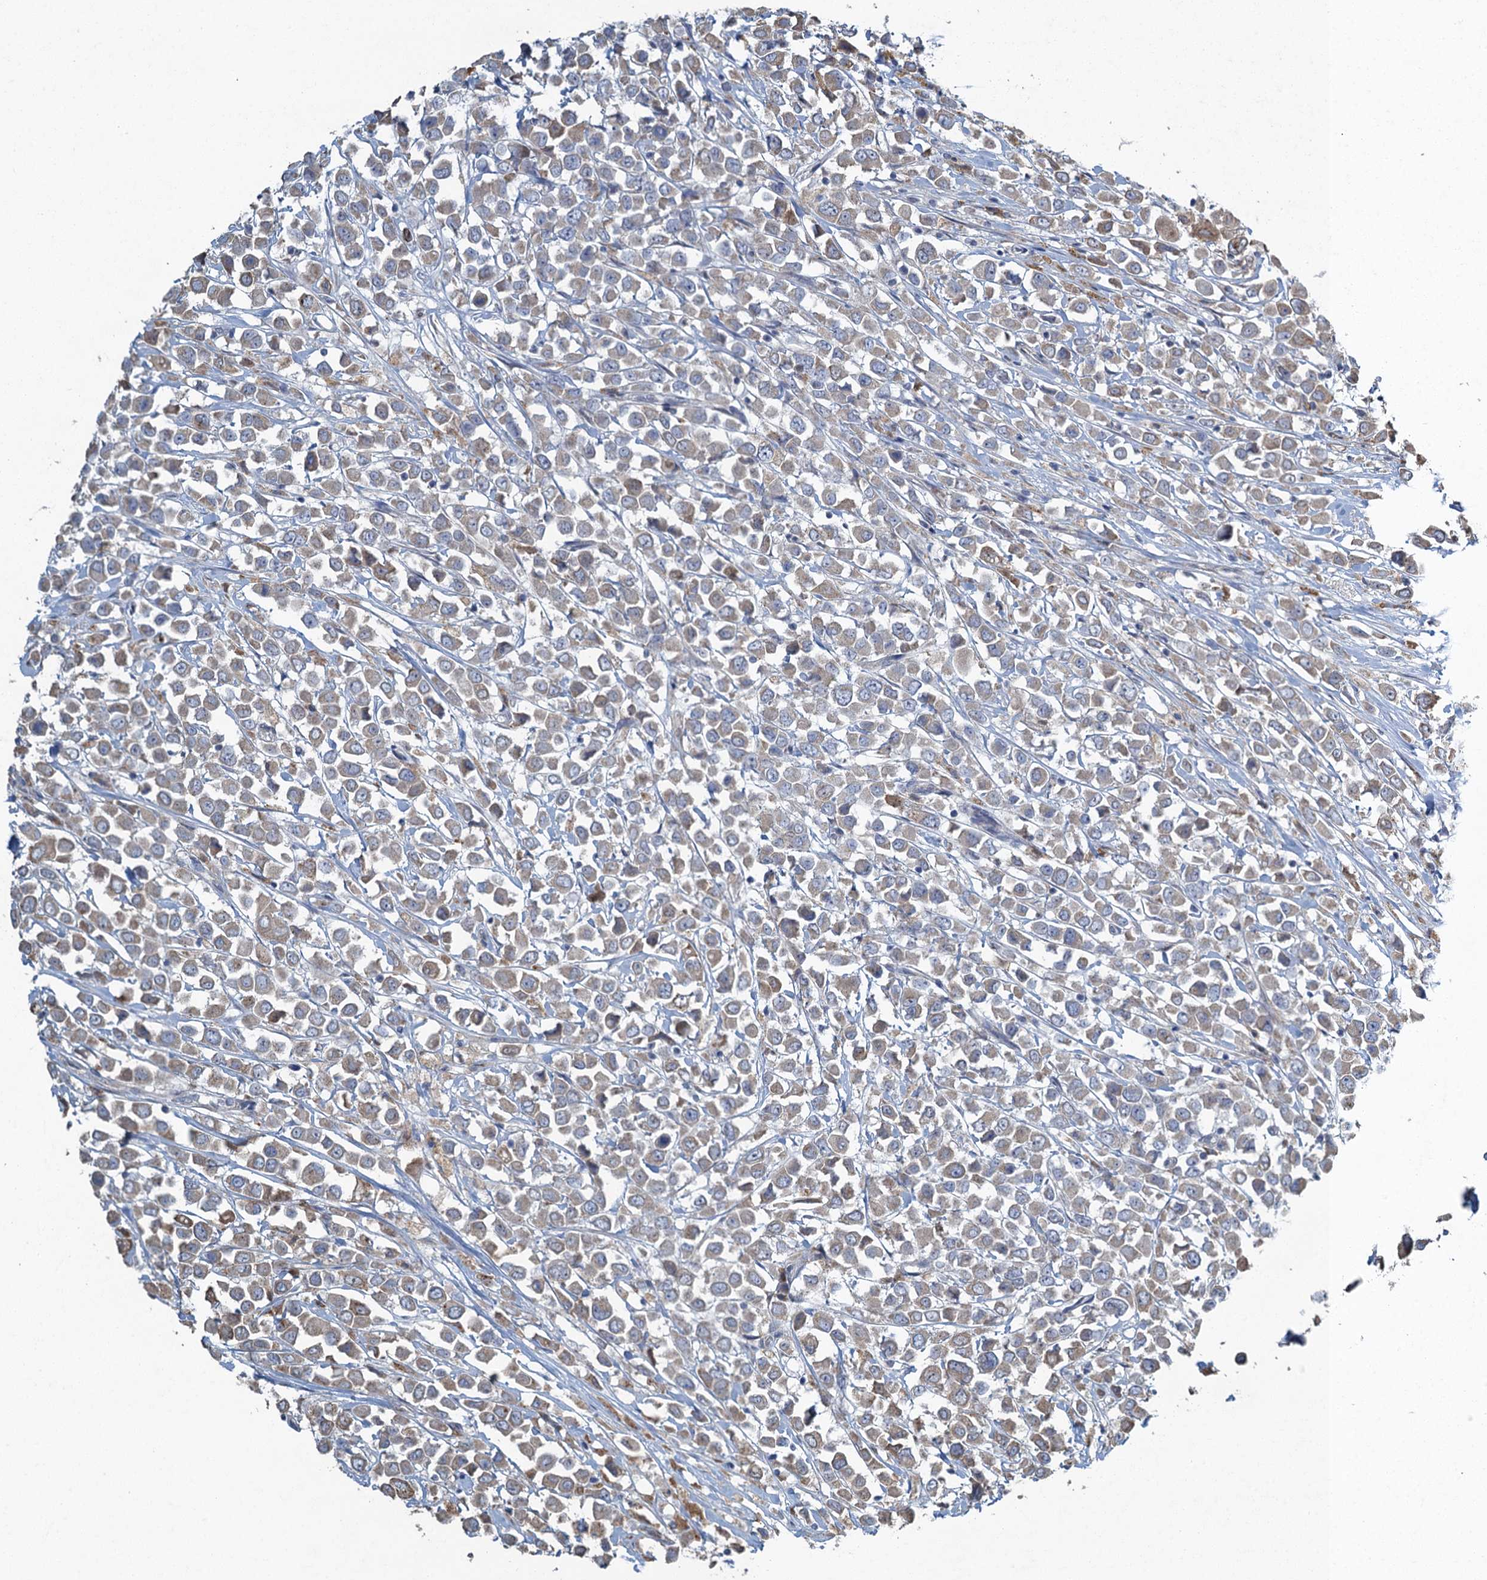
{"staining": {"intensity": "weak", "quantity": ">75%", "location": "cytoplasmic/membranous"}, "tissue": "breast cancer", "cell_type": "Tumor cells", "image_type": "cancer", "snomed": [{"axis": "morphology", "description": "Duct carcinoma"}, {"axis": "topography", "description": "Breast"}], "caption": "Immunohistochemical staining of breast cancer demonstrates low levels of weak cytoplasmic/membranous protein expression in approximately >75% of tumor cells.", "gene": "TEX35", "patient": {"sex": "female", "age": 61}}